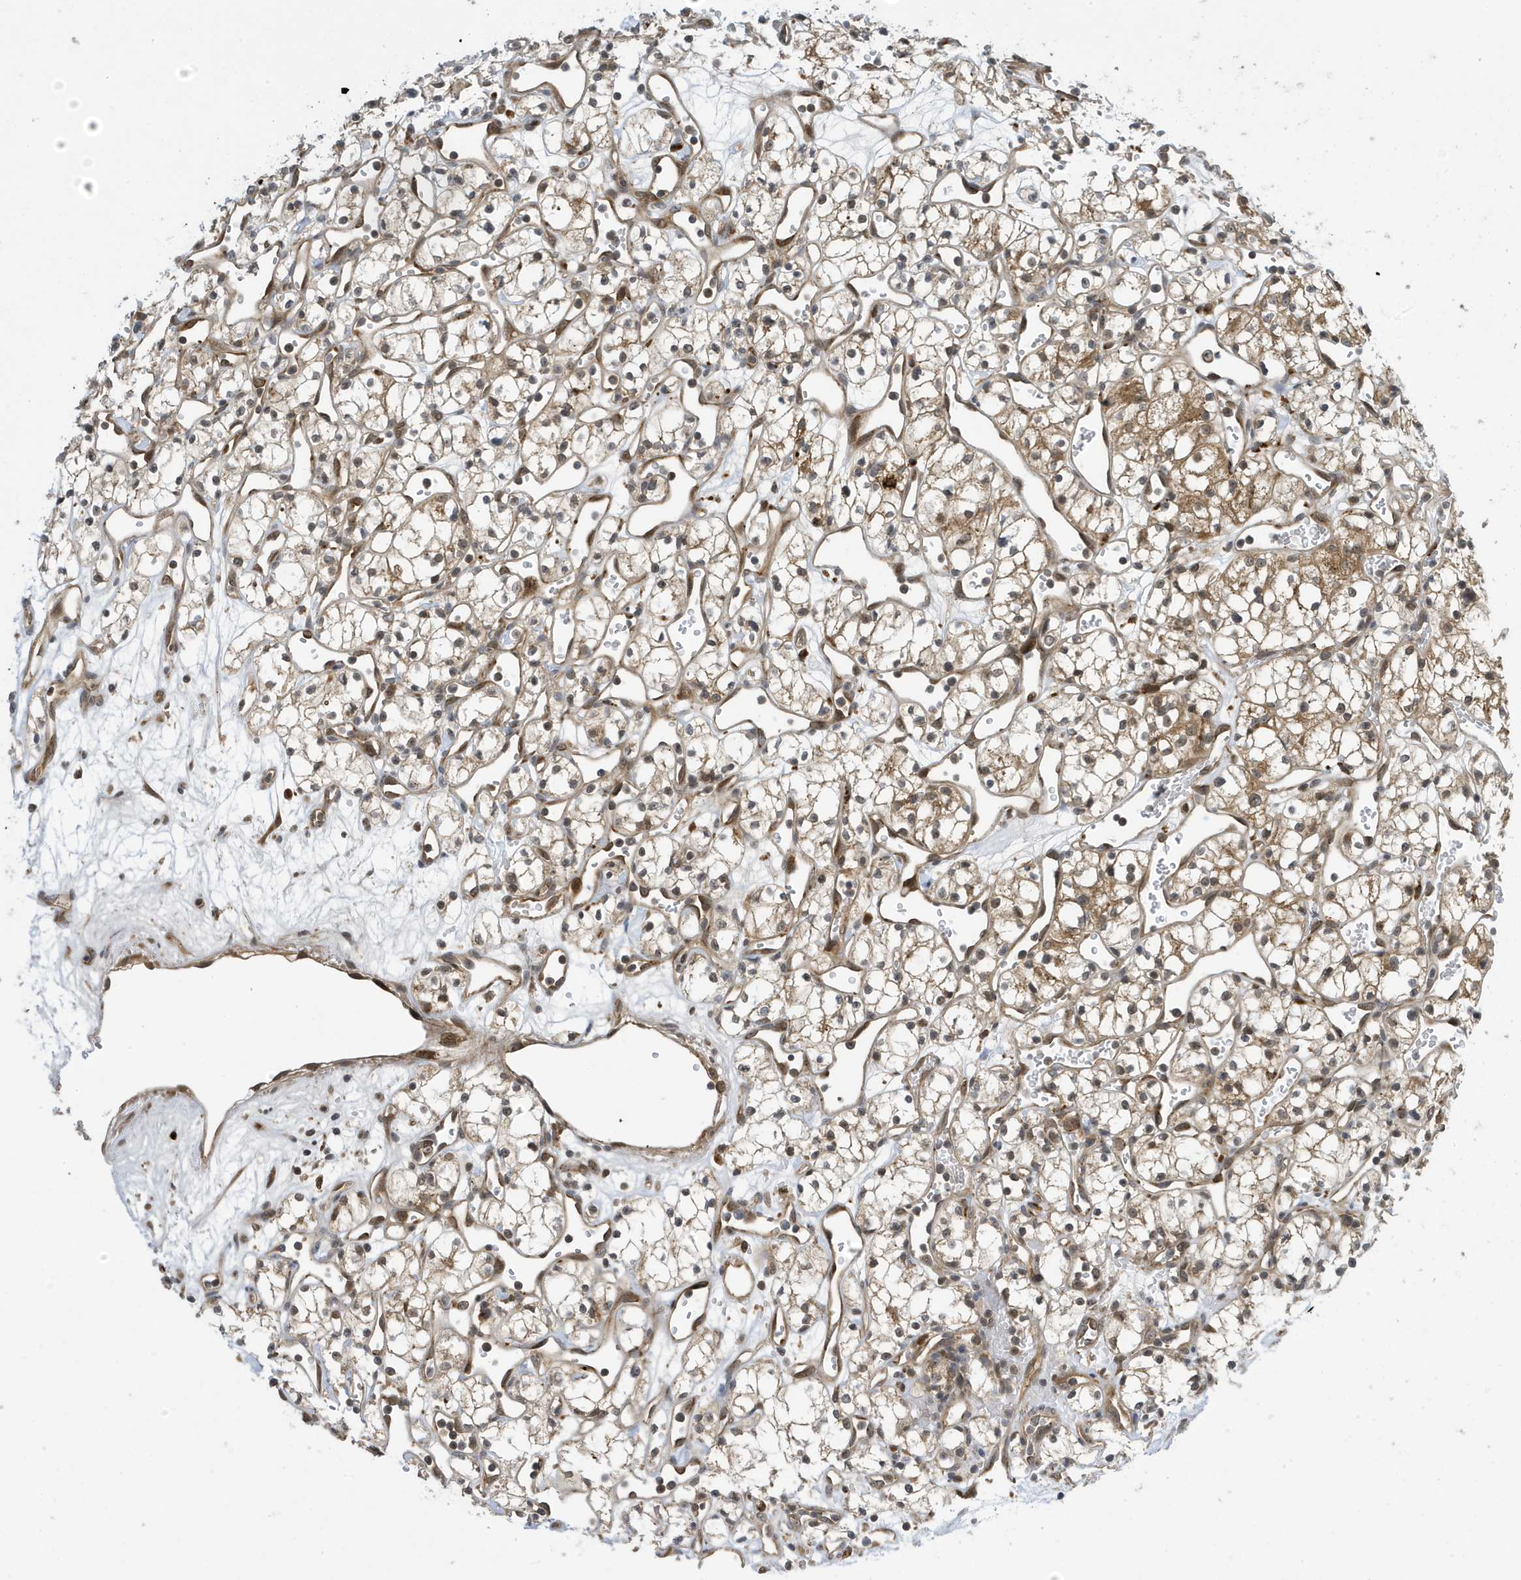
{"staining": {"intensity": "moderate", "quantity": "<25%", "location": "cytoplasmic/membranous"}, "tissue": "renal cancer", "cell_type": "Tumor cells", "image_type": "cancer", "snomed": [{"axis": "morphology", "description": "Adenocarcinoma, NOS"}, {"axis": "topography", "description": "Kidney"}], "caption": "A brown stain shows moderate cytoplasmic/membranous positivity of a protein in human renal adenocarcinoma tumor cells.", "gene": "NCOA7", "patient": {"sex": "male", "age": 59}}